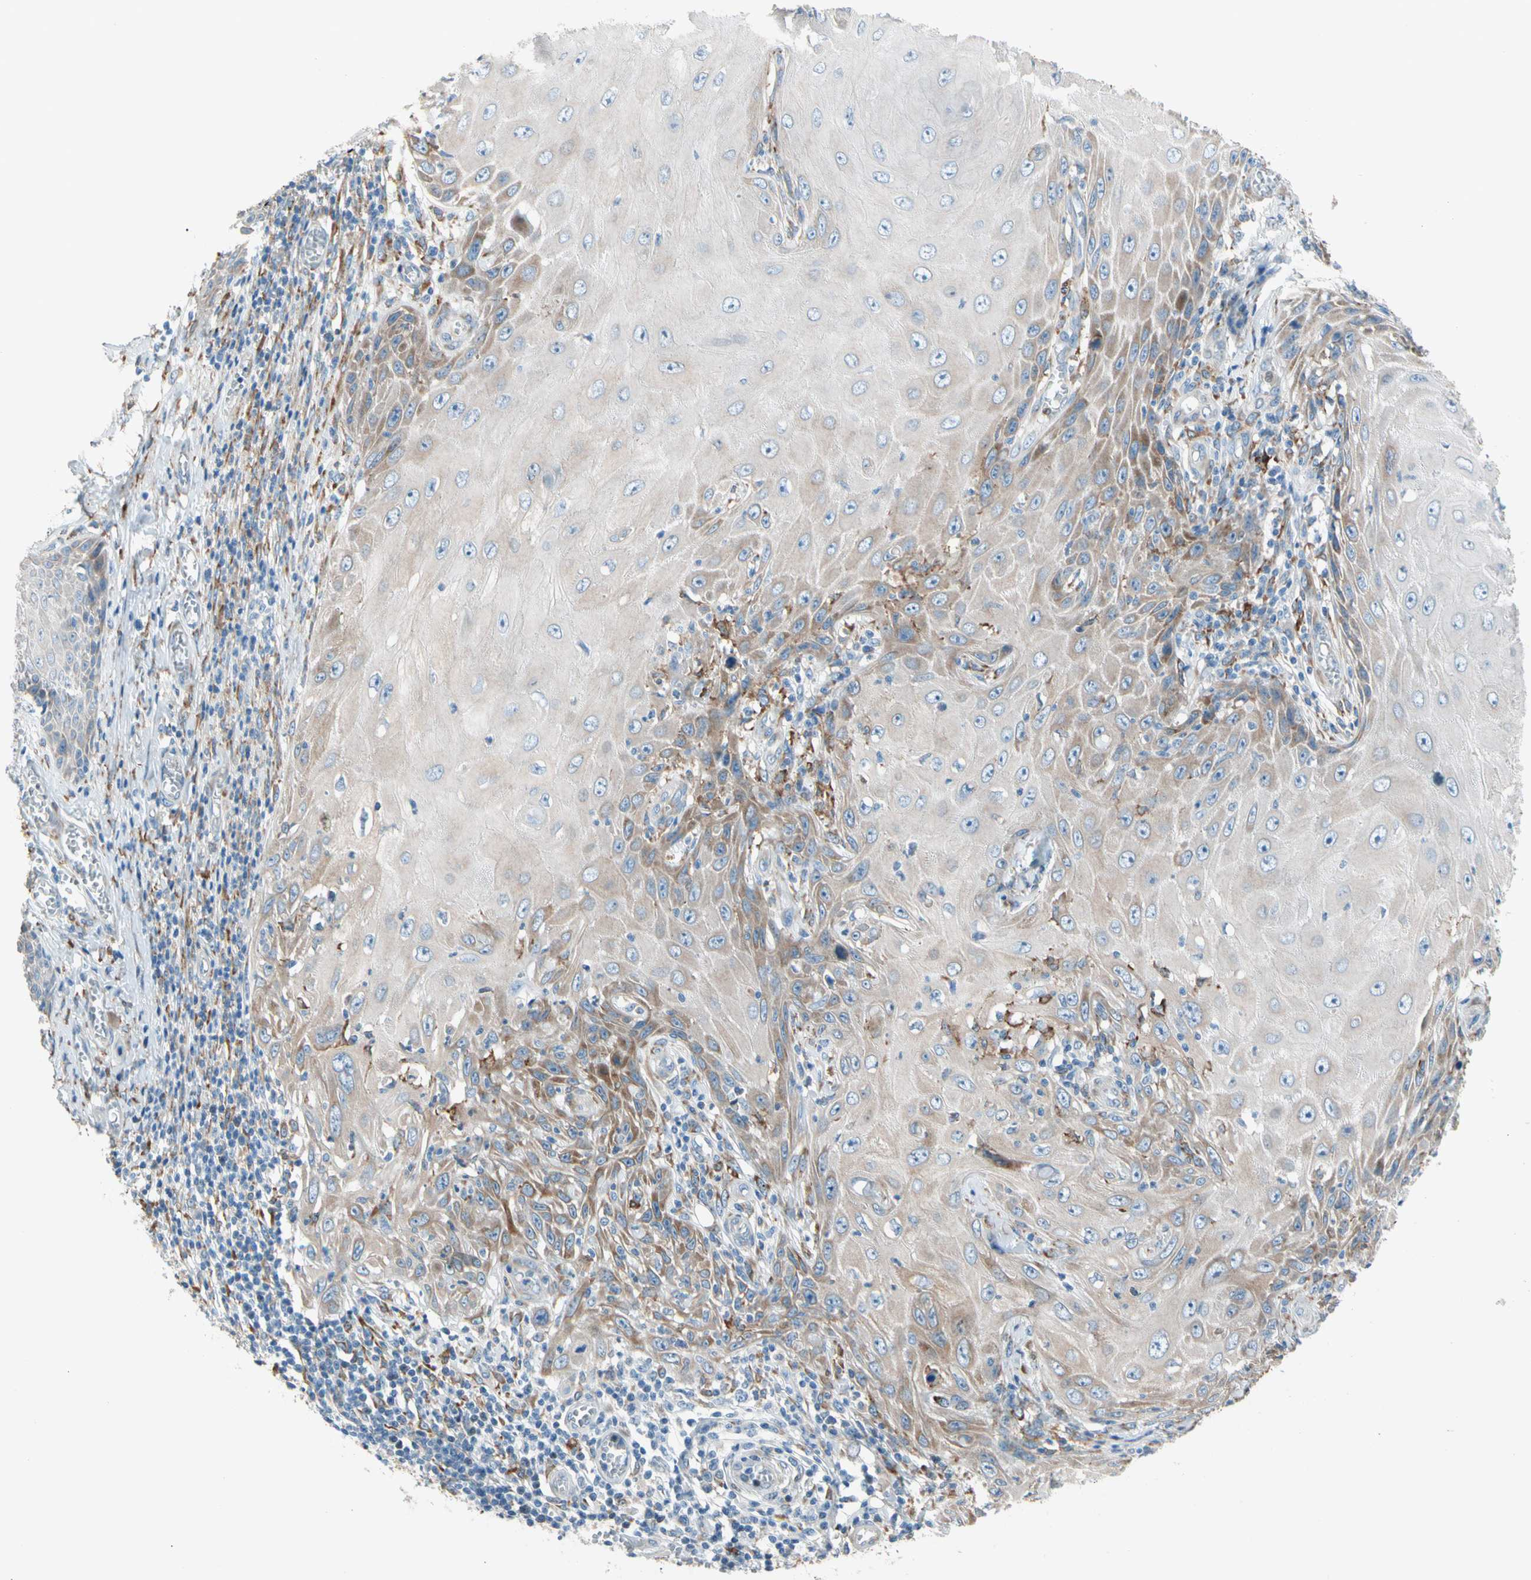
{"staining": {"intensity": "moderate", "quantity": "<25%", "location": "cytoplasmic/membranous"}, "tissue": "skin cancer", "cell_type": "Tumor cells", "image_type": "cancer", "snomed": [{"axis": "morphology", "description": "Squamous cell carcinoma, NOS"}, {"axis": "topography", "description": "Skin"}], "caption": "DAB immunohistochemical staining of human skin cancer (squamous cell carcinoma) exhibits moderate cytoplasmic/membranous protein positivity in about <25% of tumor cells. (DAB (3,3'-diaminobenzidine) IHC, brown staining for protein, blue staining for nuclei).", "gene": "LRPAP1", "patient": {"sex": "female", "age": 73}}